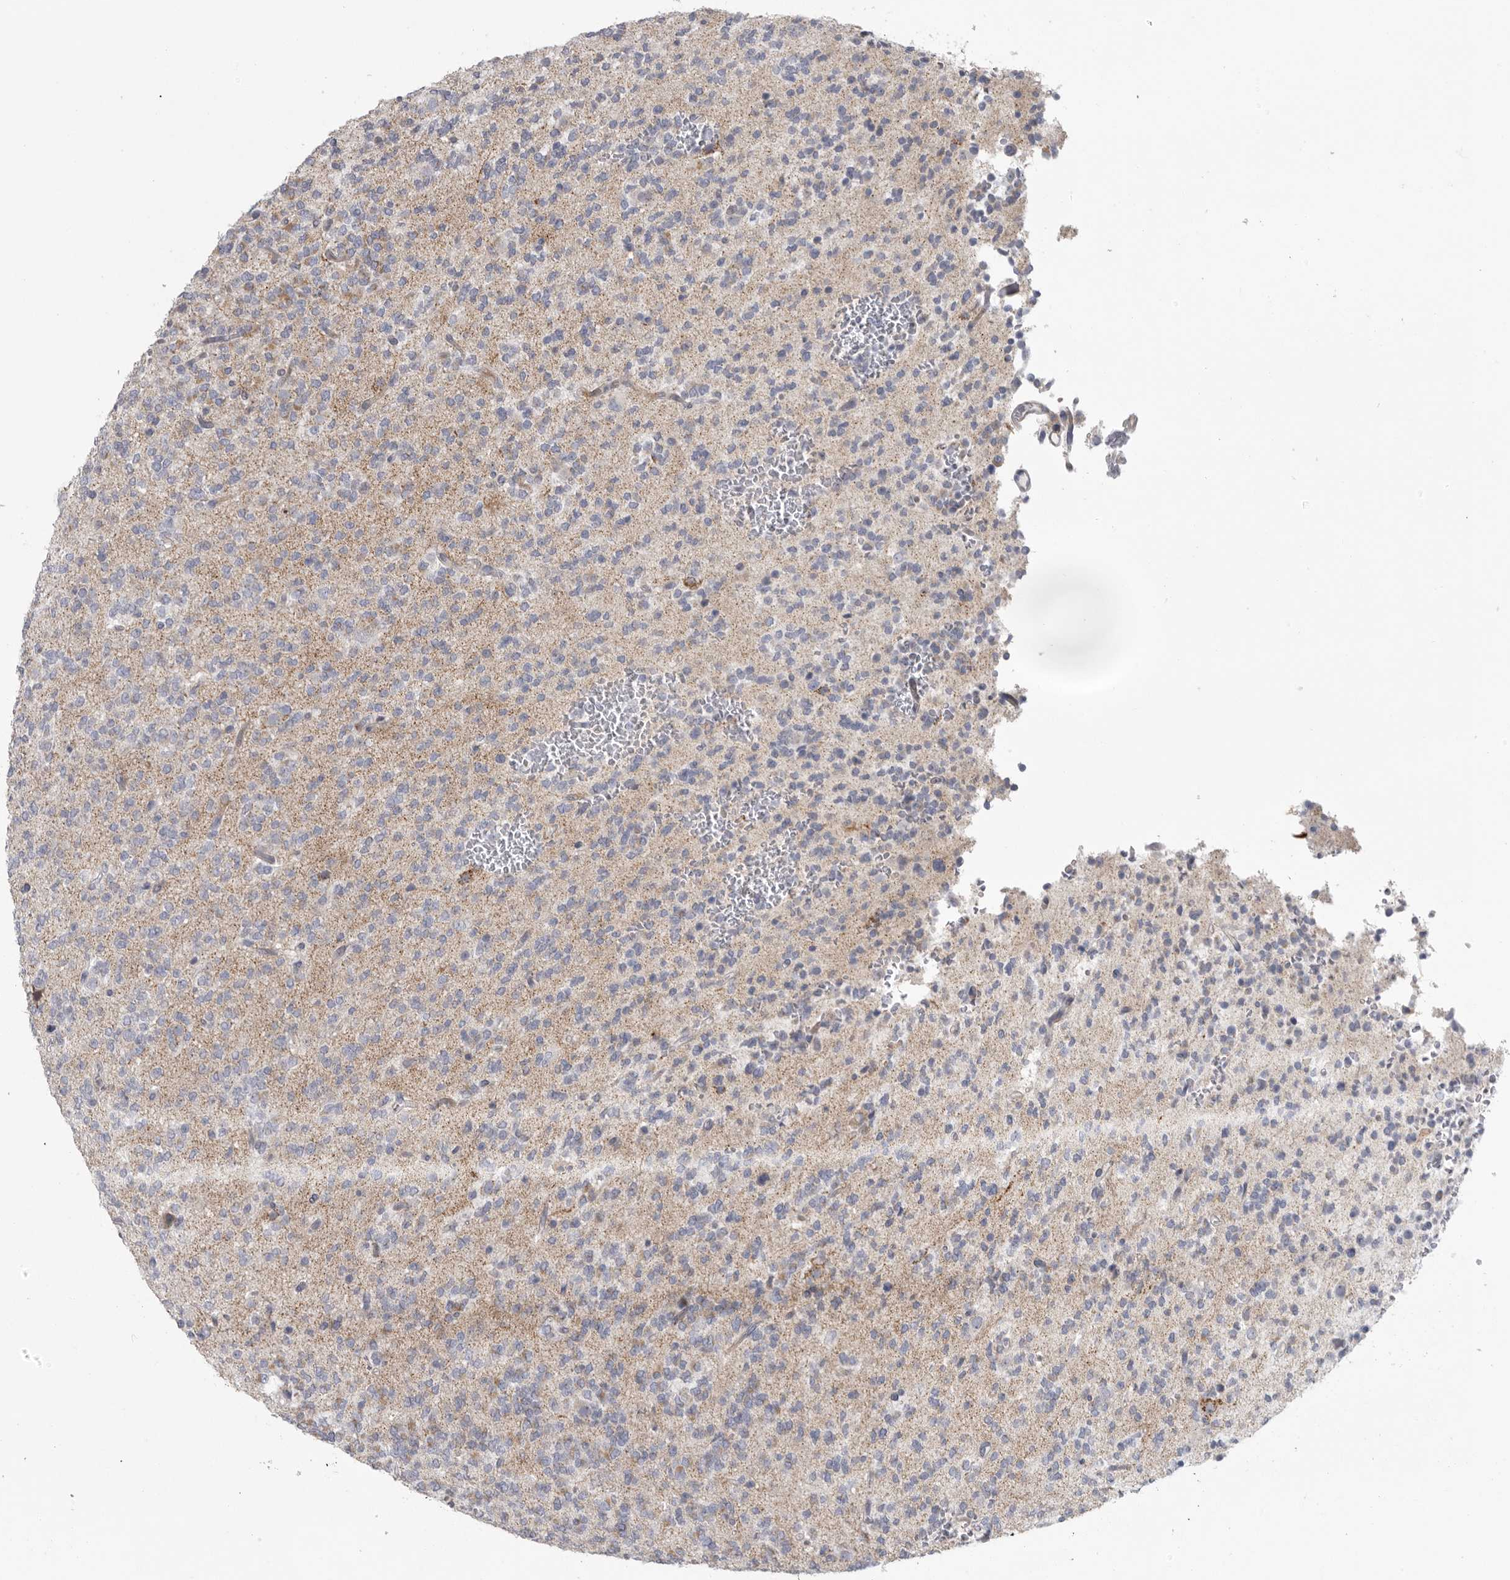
{"staining": {"intensity": "weak", "quantity": "<25%", "location": "cytoplasmic/membranous"}, "tissue": "glioma", "cell_type": "Tumor cells", "image_type": "cancer", "snomed": [{"axis": "morphology", "description": "Glioma, malignant, Low grade"}, {"axis": "topography", "description": "Brain"}], "caption": "IHC of human malignant low-grade glioma shows no positivity in tumor cells.", "gene": "USP24", "patient": {"sex": "male", "age": 38}}